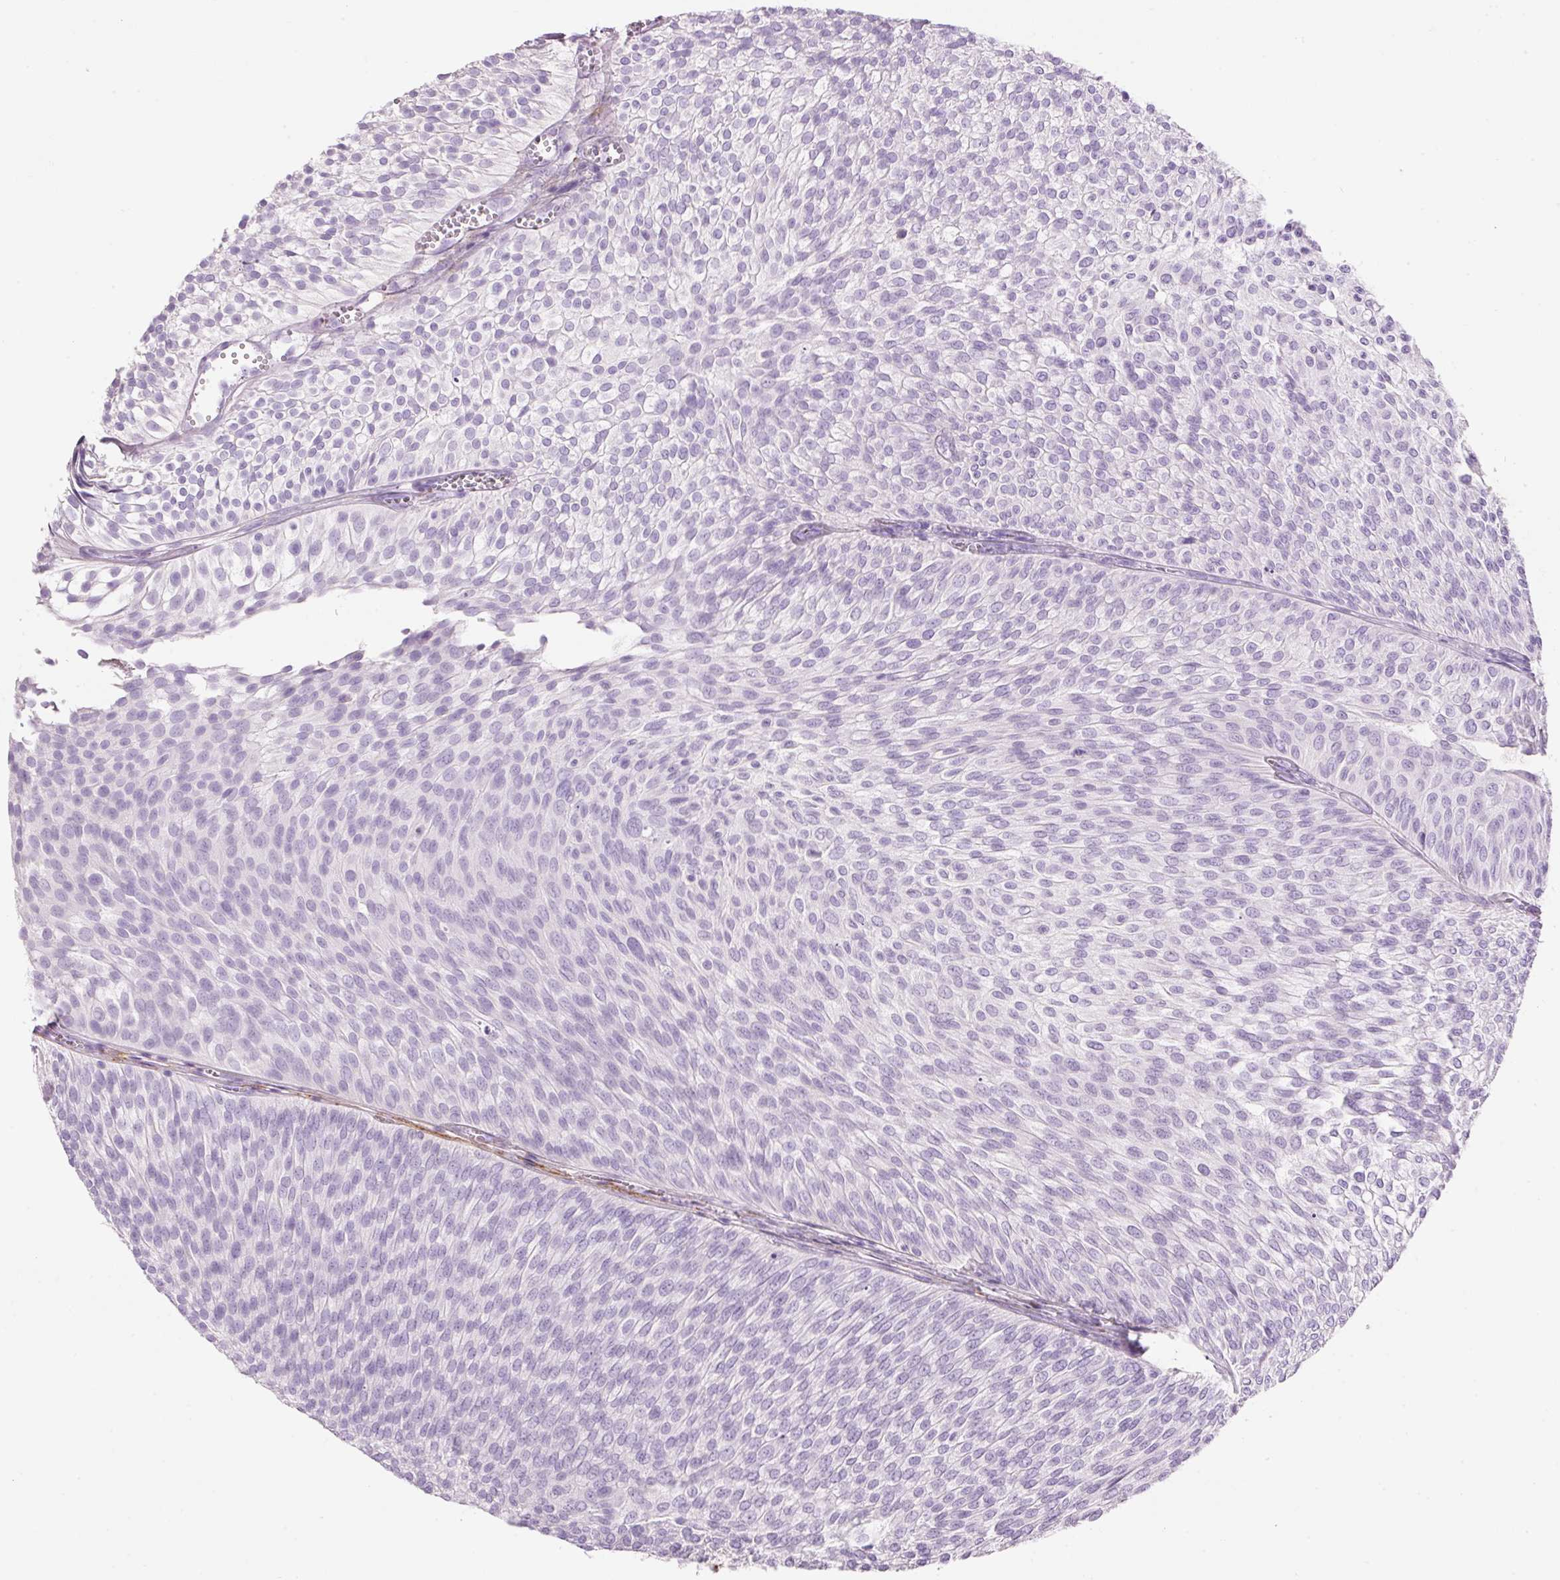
{"staining": {"intensity": "negative", "quantity": "none", "location": "none"}, "tissue": "urothelial cancer", "cell_type": "Tumor cells", "image_type": "cancer", "snomed": [{"axis": "morphology", "description": "Urothelial carcinoma, Low grade"}, {"axis": "topography", "description": "Urinary bladder"}], "caption": "DAB (3,3'-diaminobenzidine) immunohistochemical staining of human urothelial cancer reveals no significant staining in tumor cells.", "gene": "MFAP4", "patient": {"sex": "male", "age": 91}}